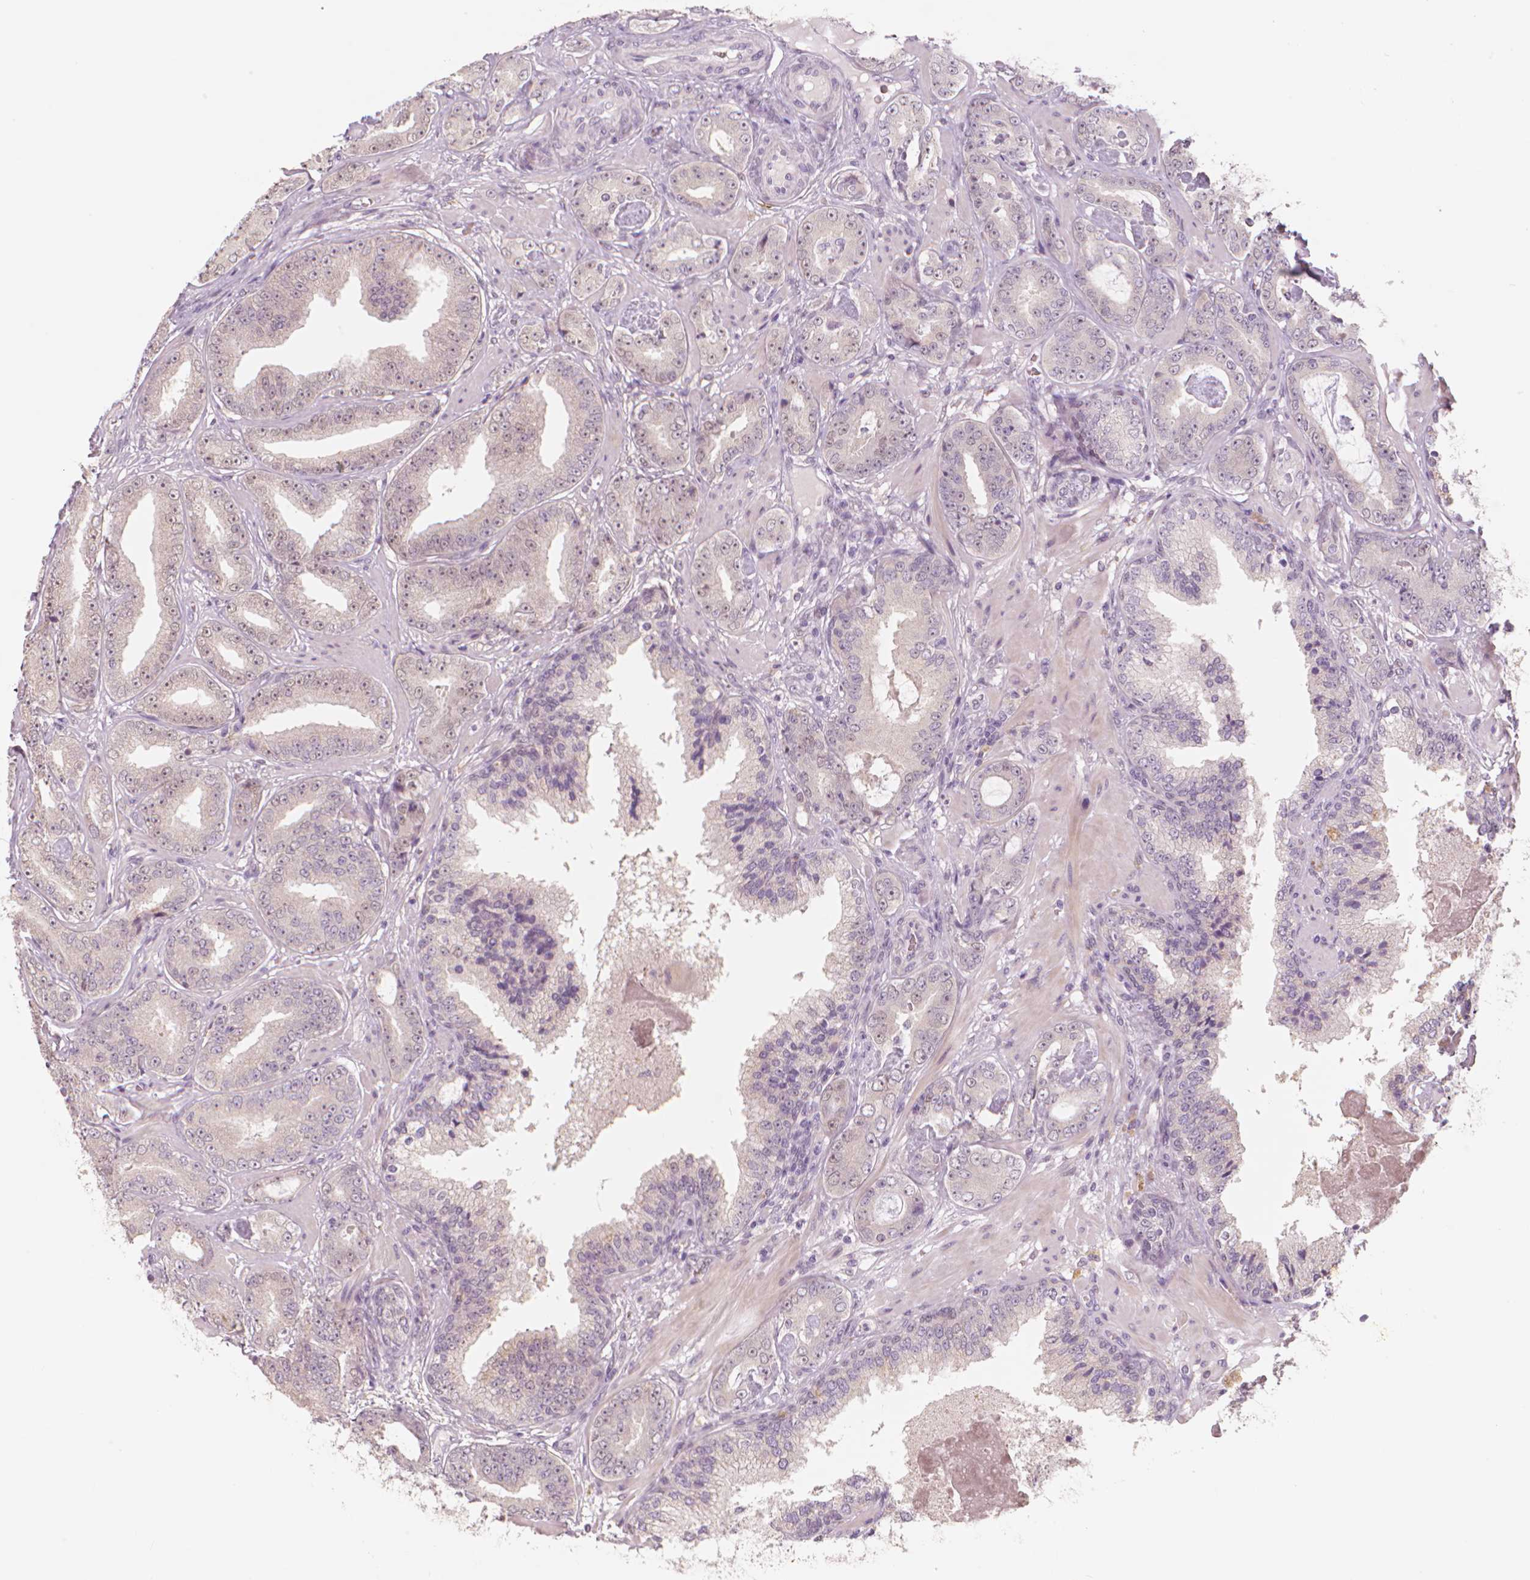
{"staining": {"intensity": "weak", "quantity": "25%-75%", "location": "nuclear"}, "tissue": "prostate cancer", "cell_type": "Tumor cells", "image_type": "cancer", "snomed": [{"axis": "morphology", "description": "Adenocarcinoma, Low grade"}, {"axis": "topography", "description": "Prostate"}], "caption": "Tumor cells display low levels of weak nuclear staining in approximately 25%-75% of cells in human prostate cancer (adenocarcinoma (low-grade)). The staining was performed using DAB to visualize the protein expression in brown, while the nuclei were stained in blue with hematoxylin (Magnification: 20x).", "gene": "RNASE7", "patient": {"sex": "male", "age": 60}}